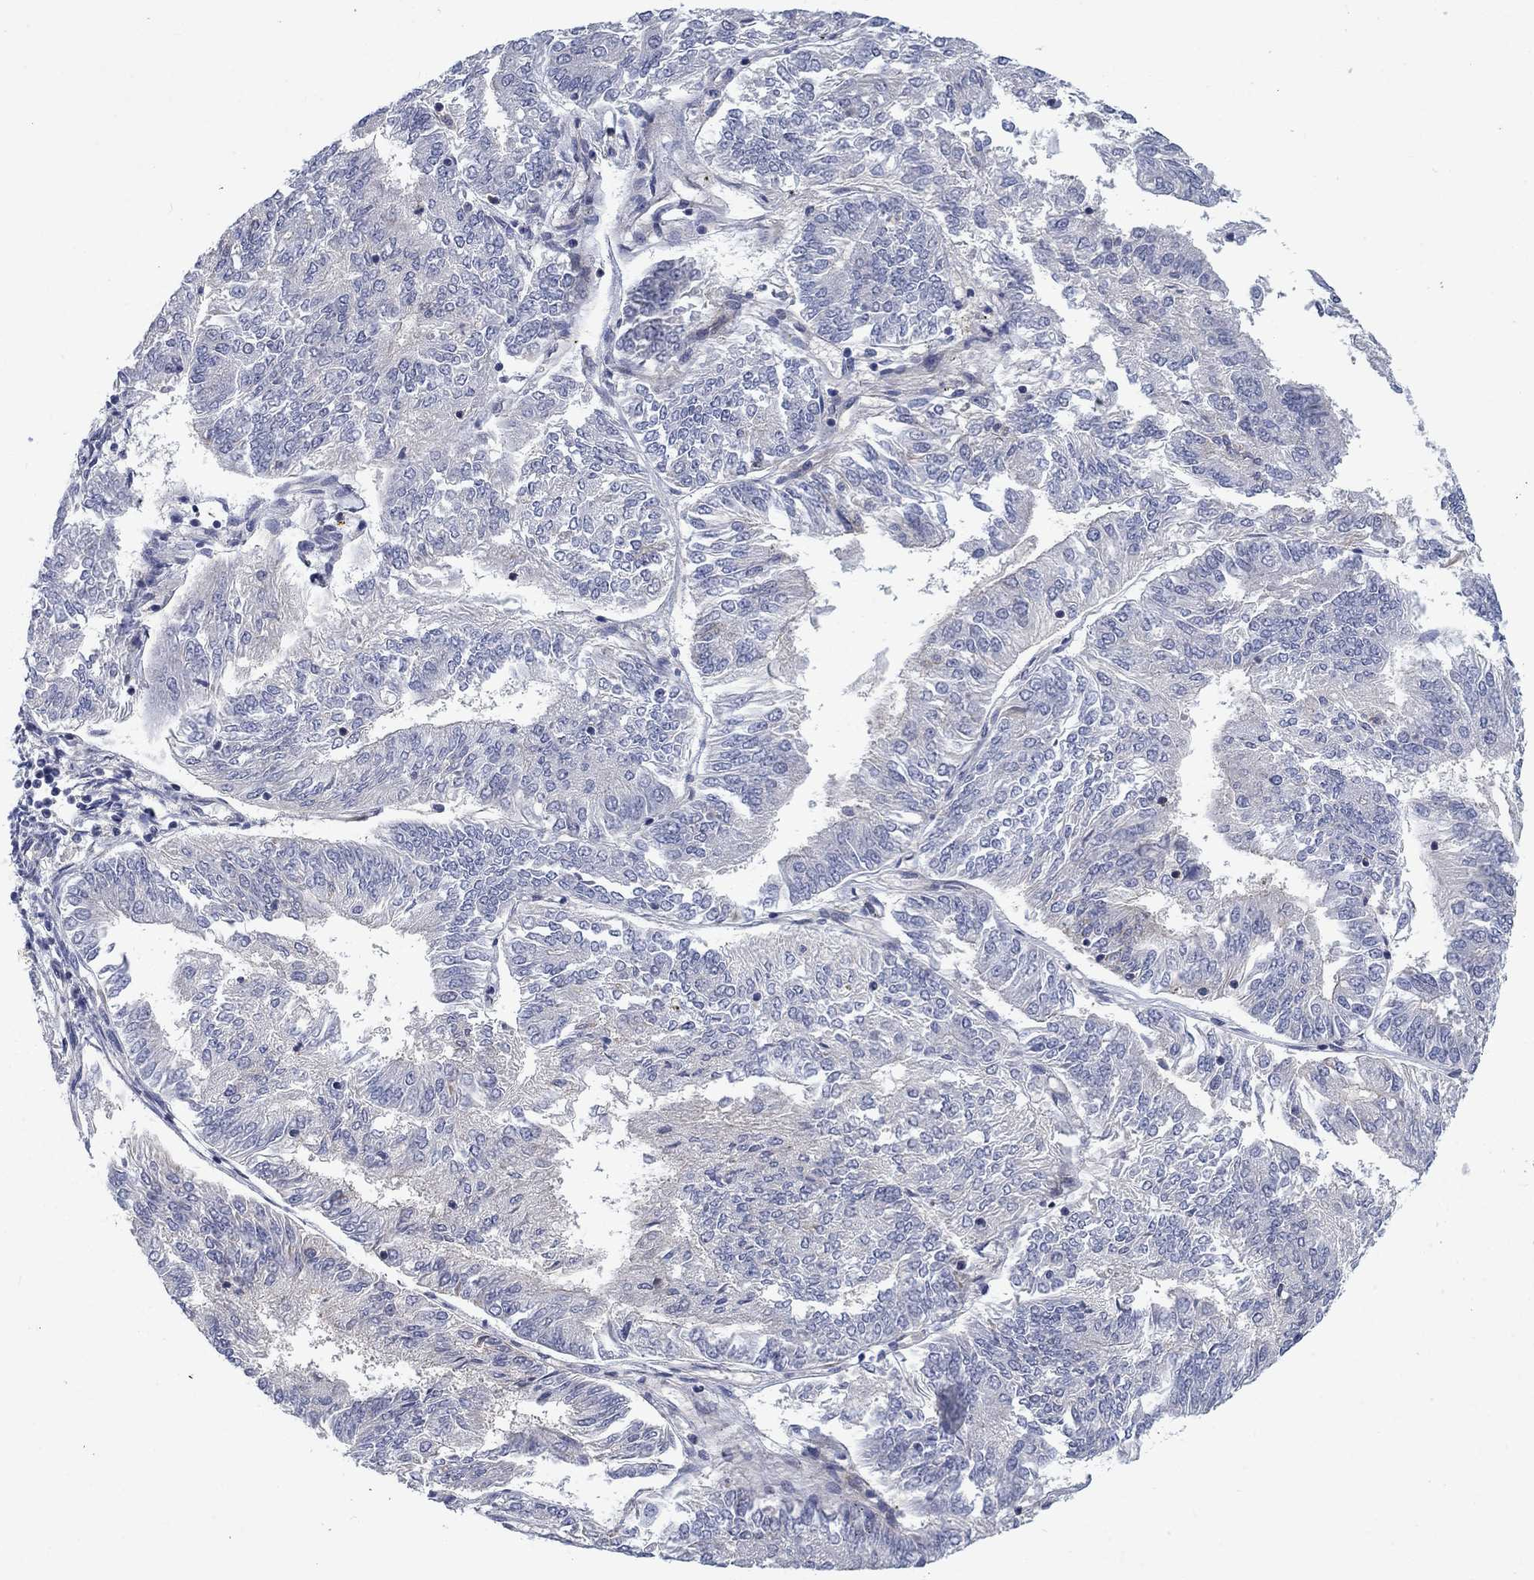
{"staining": {"intensity": "negative", "quantity": "none", "location": "none"}, "tissue": "endometrial cancer", "cell_type": "Tumor cells", "image_type": "cancer", "snomed": [{"axis": "morphology", "description": "Adenocarcinoma, NOS"}, {"axis": "topography", "description": "Endometrium"}], "caption": "DAB immunohistochemical staining of endometrial cancer demonstrates no significant expression in tumor cells.", "gene": "KIF15", "patient": {"sex": "female", "age": 58}}